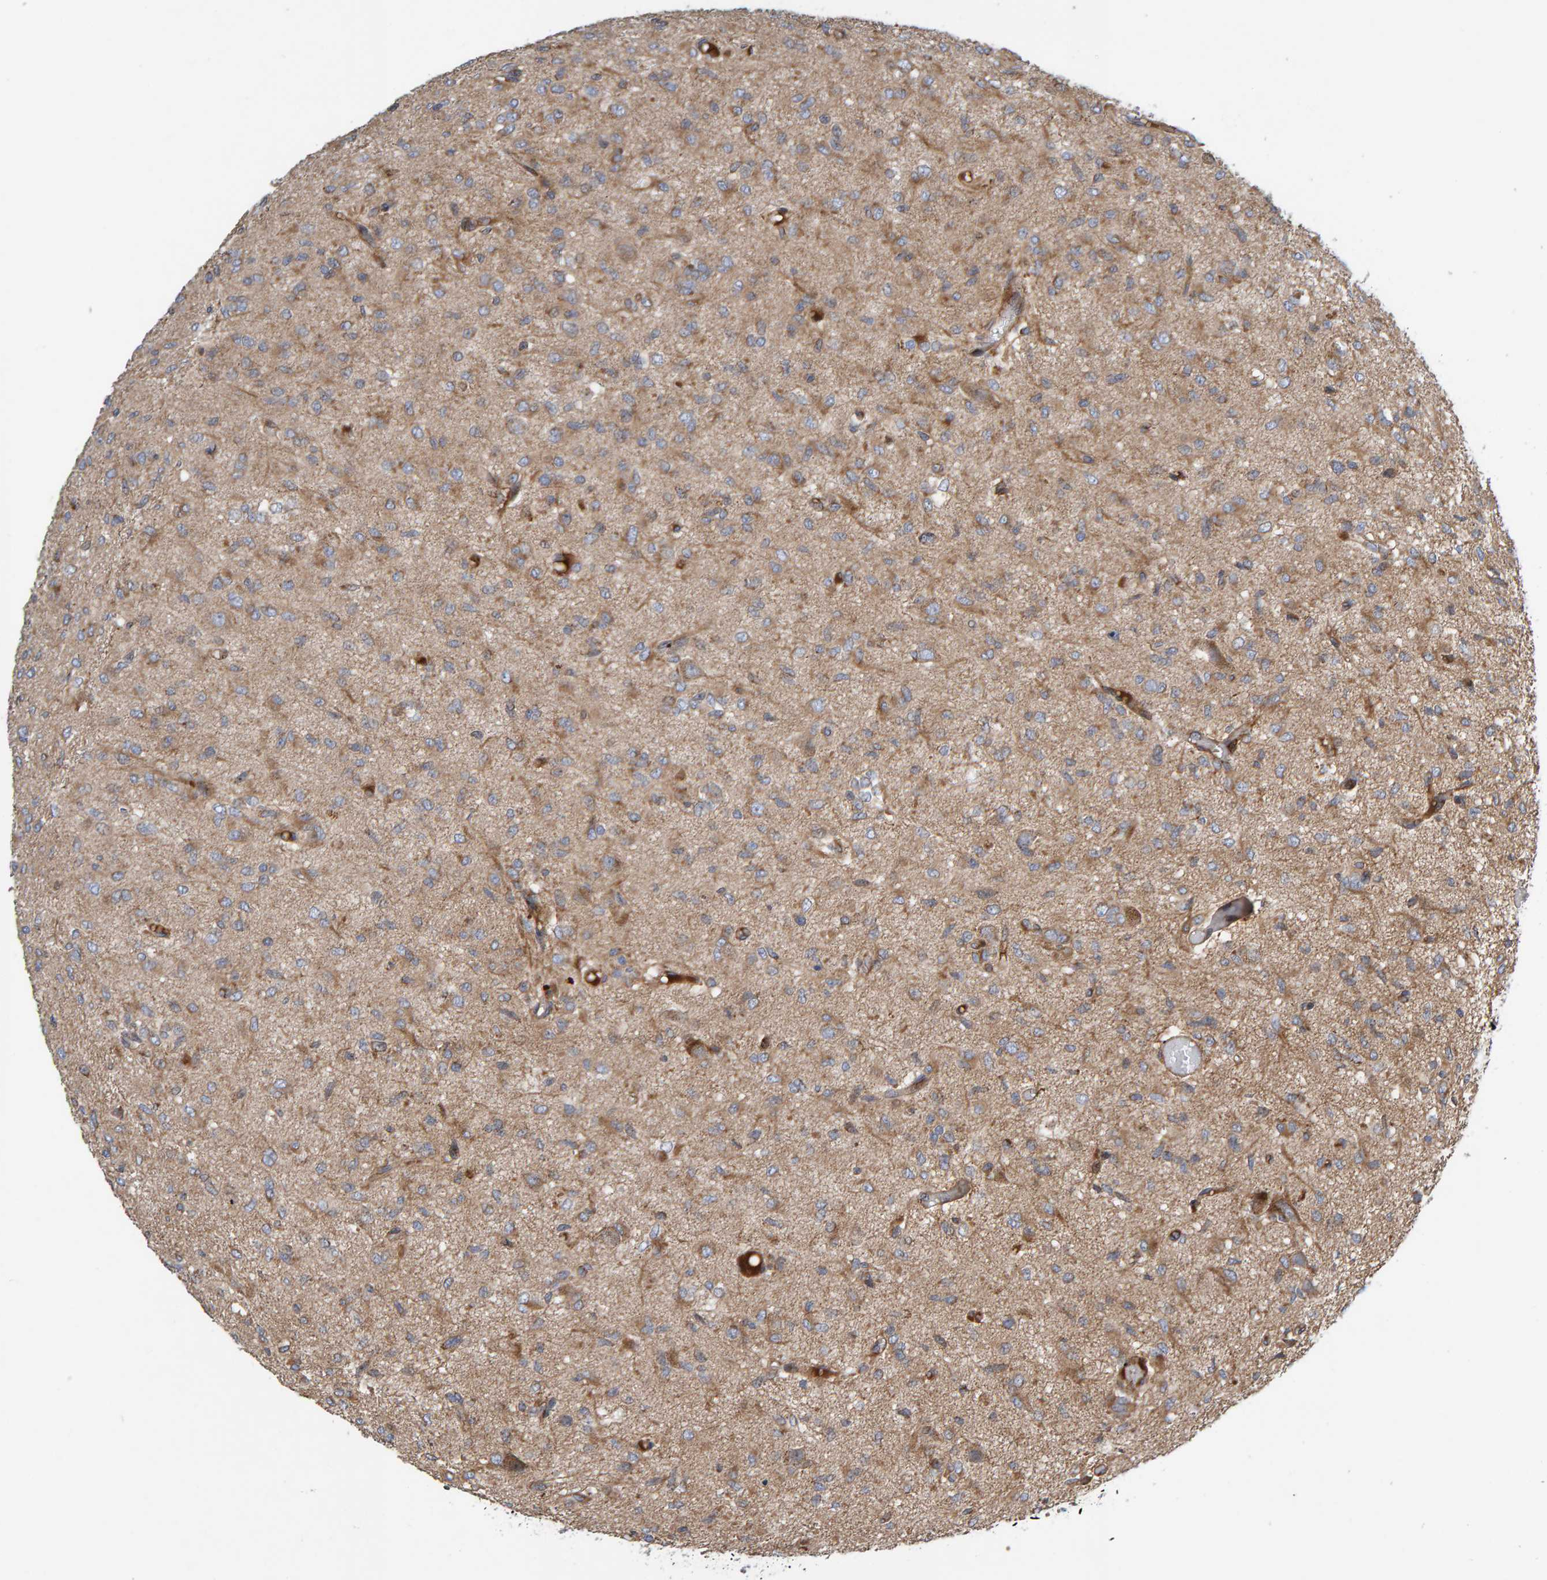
{"staining": {"intensity": "weak", "quantity": ">75%", "location": "cytoplasmic/membranous"}, "tissue": "glioma", "cell_type": "Tumor cells", "image_type": "cancer", "snomed": [{"axis": "morphology", "description": "Glioma, malignant, High grade"}, {"axis": "topography", "description": "Brain"}], "caption": "IHC (DAB (3,3'-diaminobenzidine)) staining of malignant glioma (high-grade) displays weak cytoplasmic/membranous protein positivity in about >75% of tumor cells.", "gene": "KIAA0753", "patient": {"sex": "female", "age": 59}}